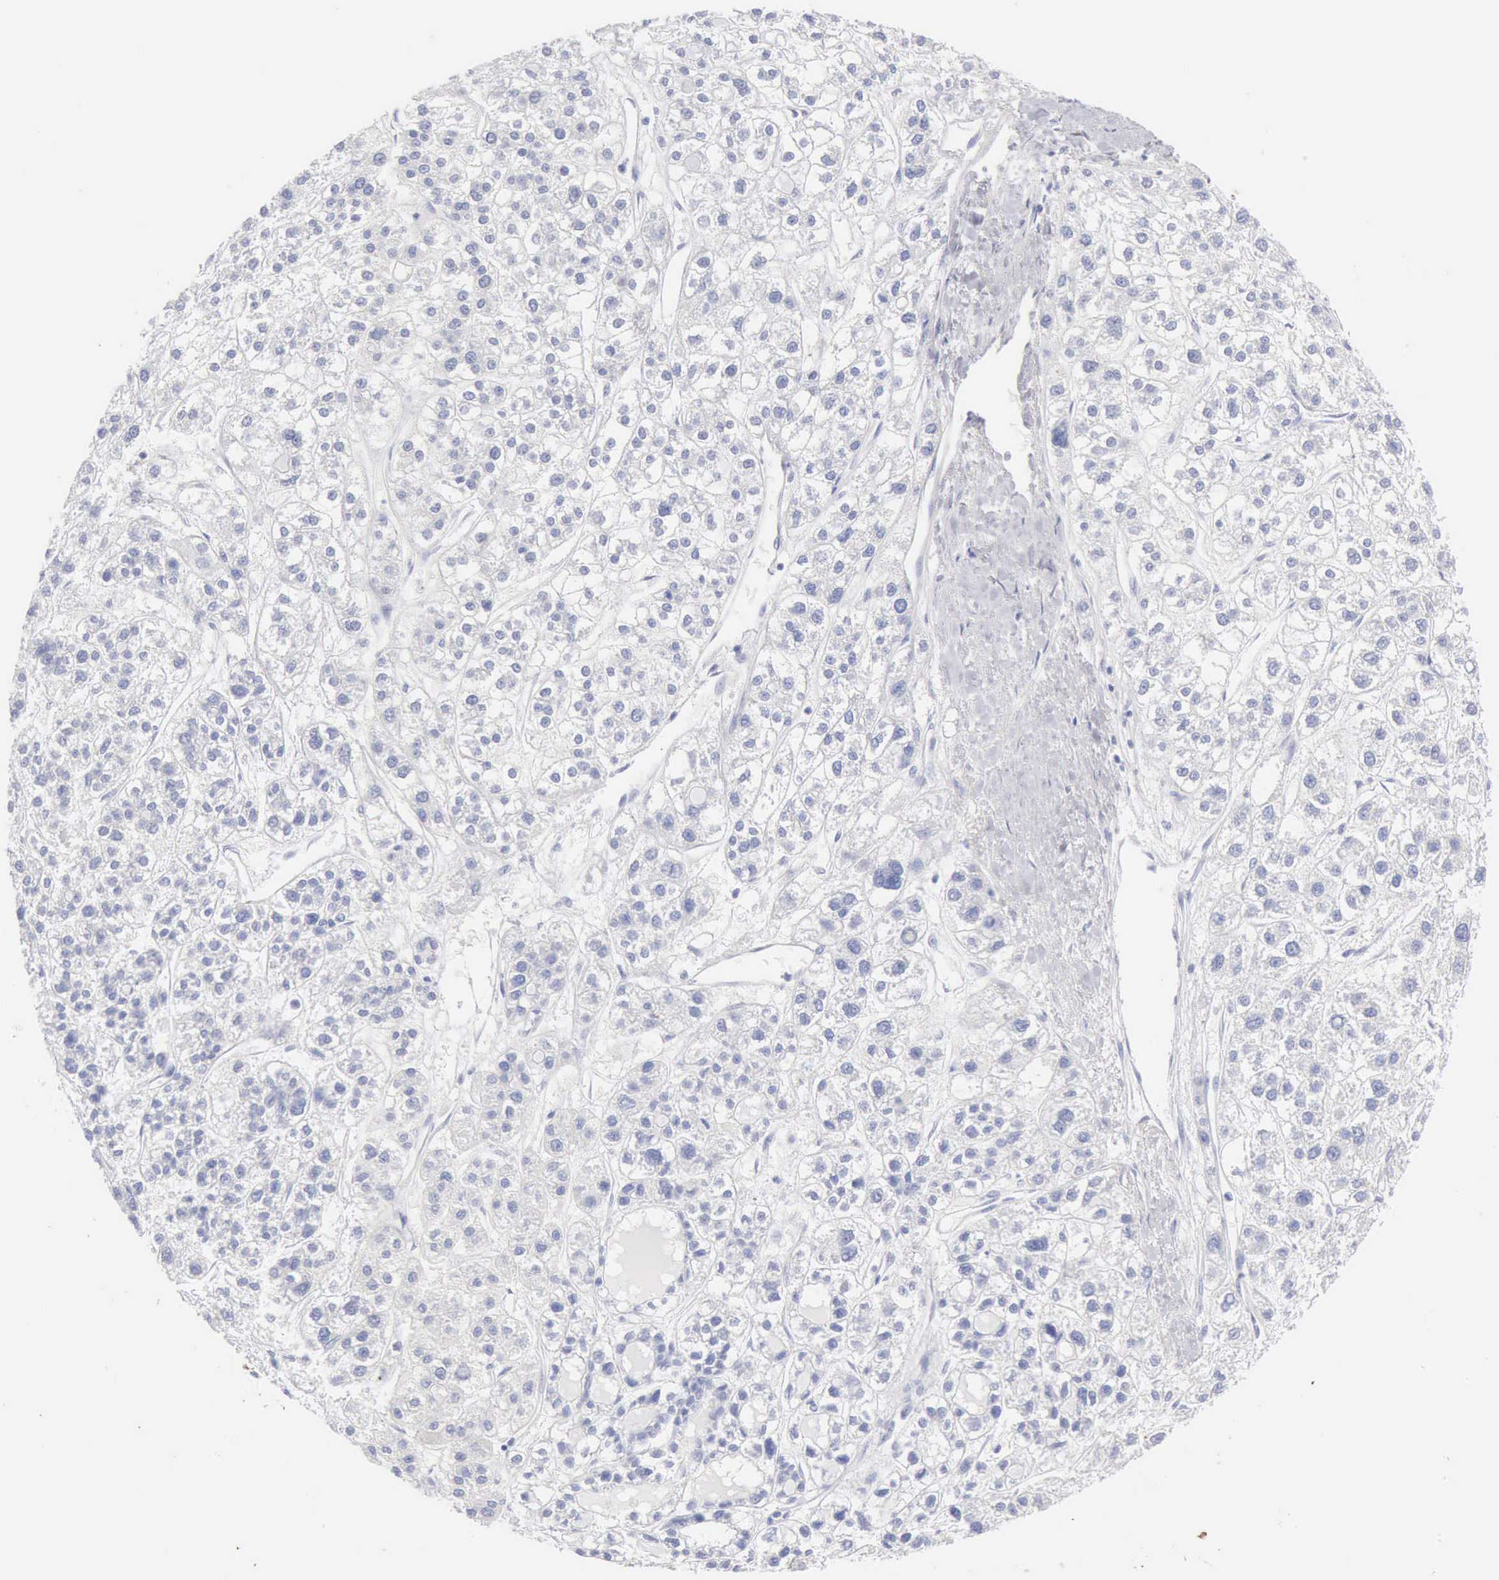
{"staining": {"intensity": "negative", "quantity": "none", "location": "none"}, "tissue": "liver cancer", "cell_type": "Tumor cells", "image_type": "cancer", "snomed": [{"axis": "morphology", "description": "Carcinoma, Hepatocellular, NOS"}, {"axis": "topography", "description": "Liver"}], "caption": "Photomicrograph shows no significant protein staining in tumor cells of liver hepatocellular carcinoma.", "gene": "KRT10", "patient": {"sex": "female", "age": 85}}